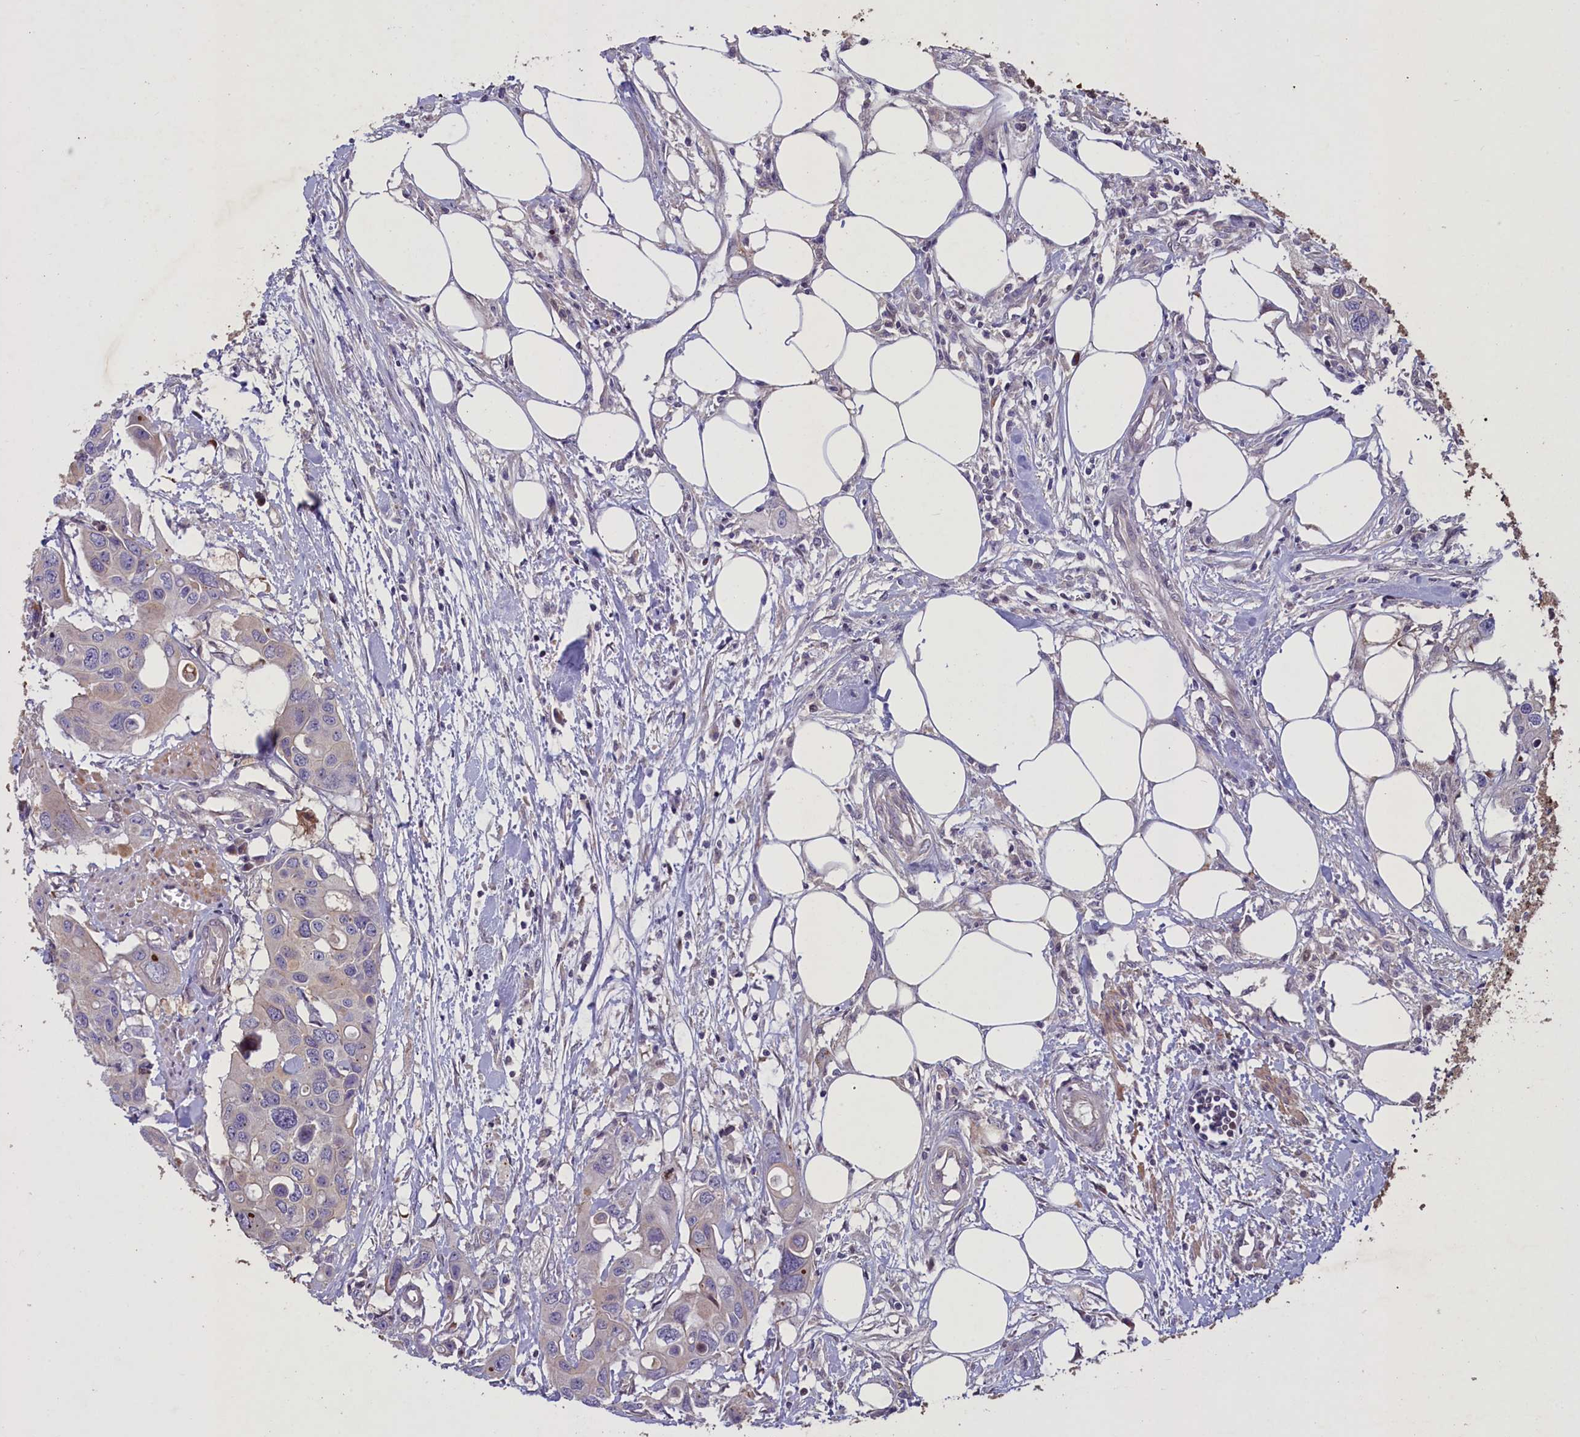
{"staining": {"intensity": "negative", "quantity": "none", "location": "none"}, "tissue": "colorectal cancer", "cell_type": "Tumor cells", "image_type": "cancer", "snomed": [{"axis": "morphology", "description": "Adenocarcinoma, NOS"}, {"axis": "topography", "description": "Colon"}], "caption": "Immunohistochemistry photomicrograph of human colorectal cancer stained for a protein (brown), which exhibits no staining in tumor cells. (DAB (3,3'-diaminobenzidine) immunohistochemistry visualized using brightfield microscopy, high magnification).", "gene": "MAN2C1", "patient": {"sex": "male", "age": 77}}